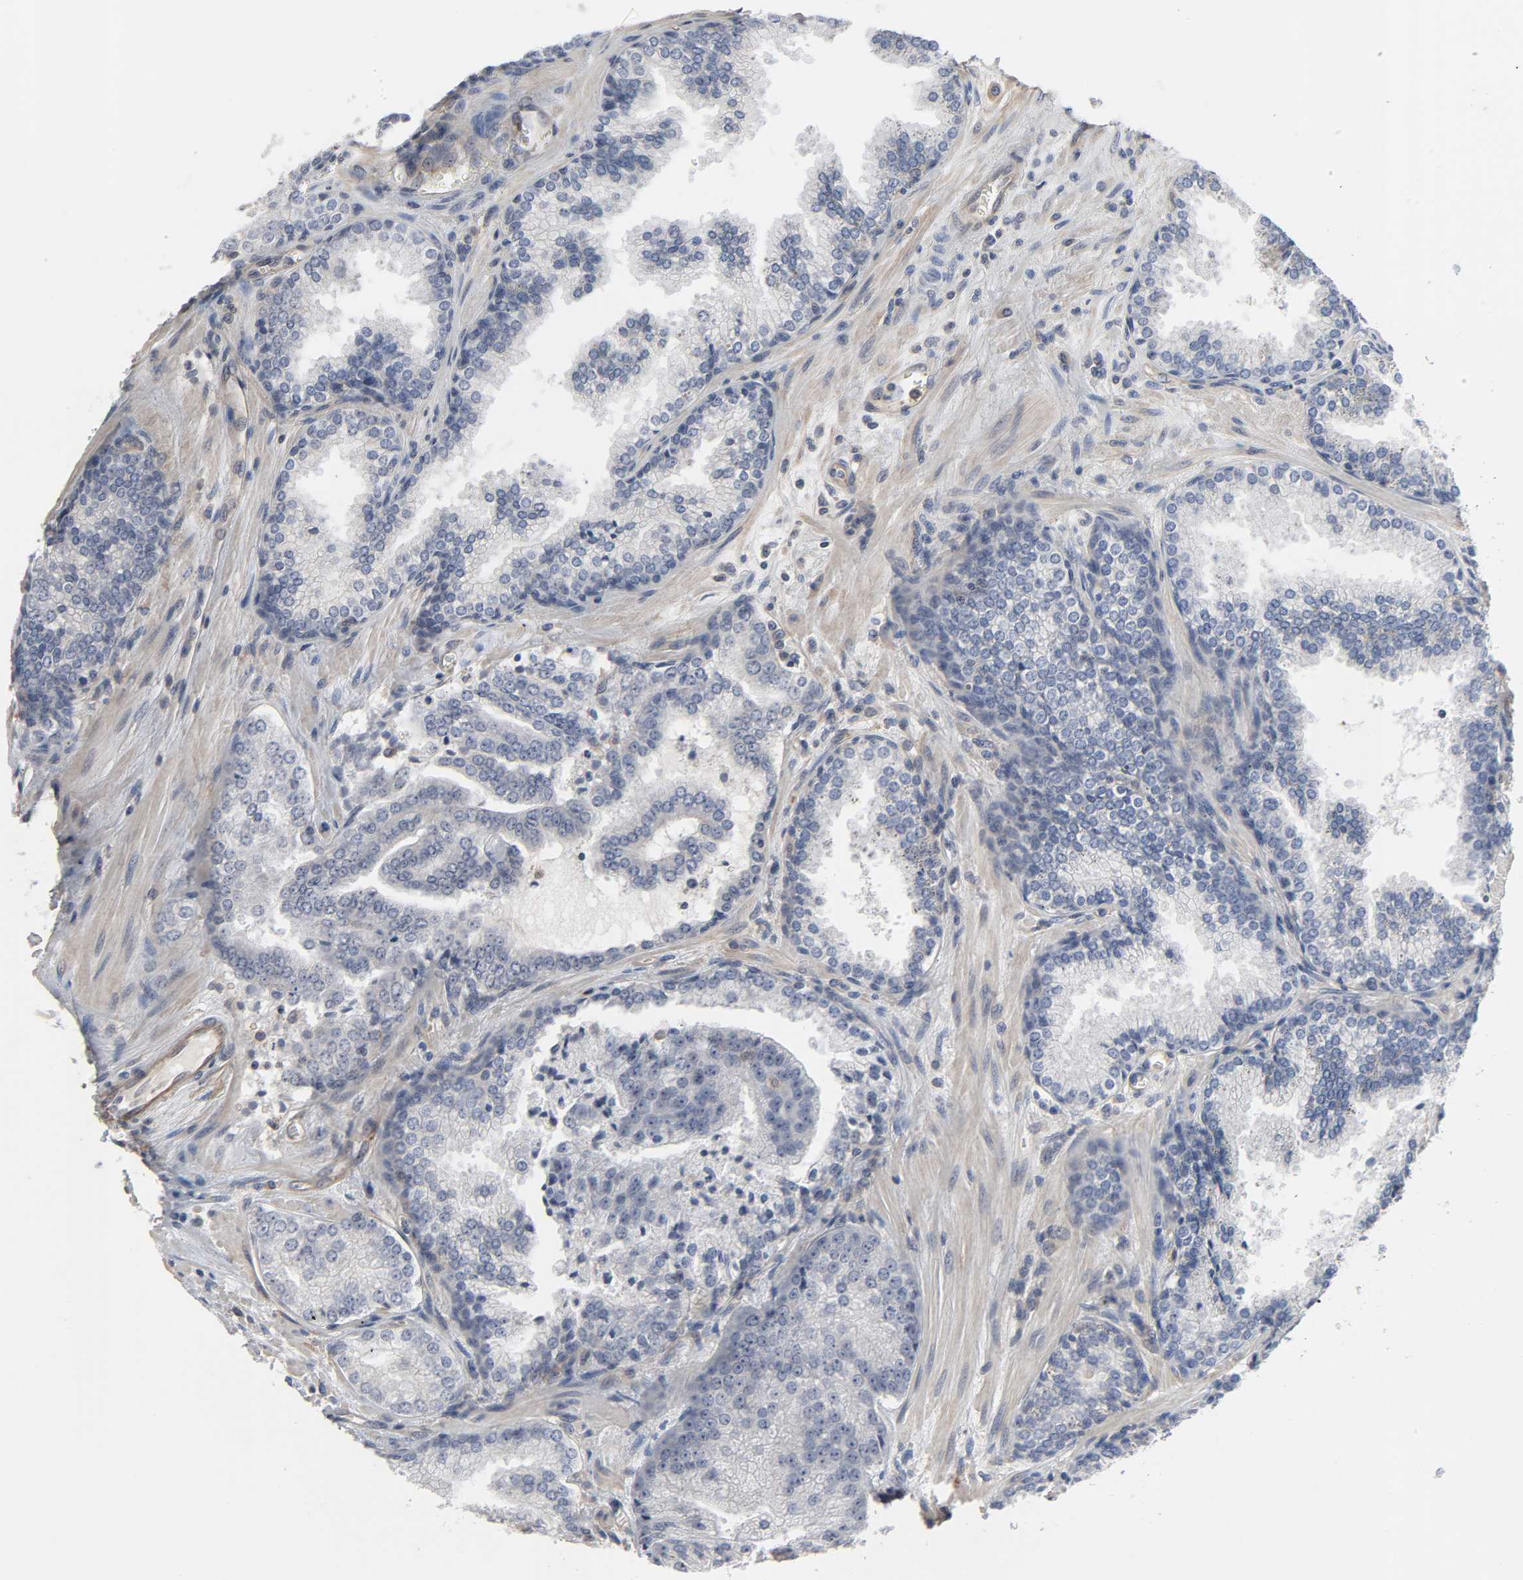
{"staining": {"intensity": "negative", "quantity": "none", "location": "none"}, "tissue": "prostate cancer", "cell_type": "Tumor cells", "image_type": "cancer", "snomed": [{"axis": "morphology", "description": "Adenocarcinoma, Low grade"}, {"axis": "topography", "description": "Prostate"}], "caption": "An image of low-grade adenocarcinoma (prostate) stained for a protein reveals no brown staining in tumor cells.", "gene": "DDX10", "patient": {"sex": "male", "age": 60}}